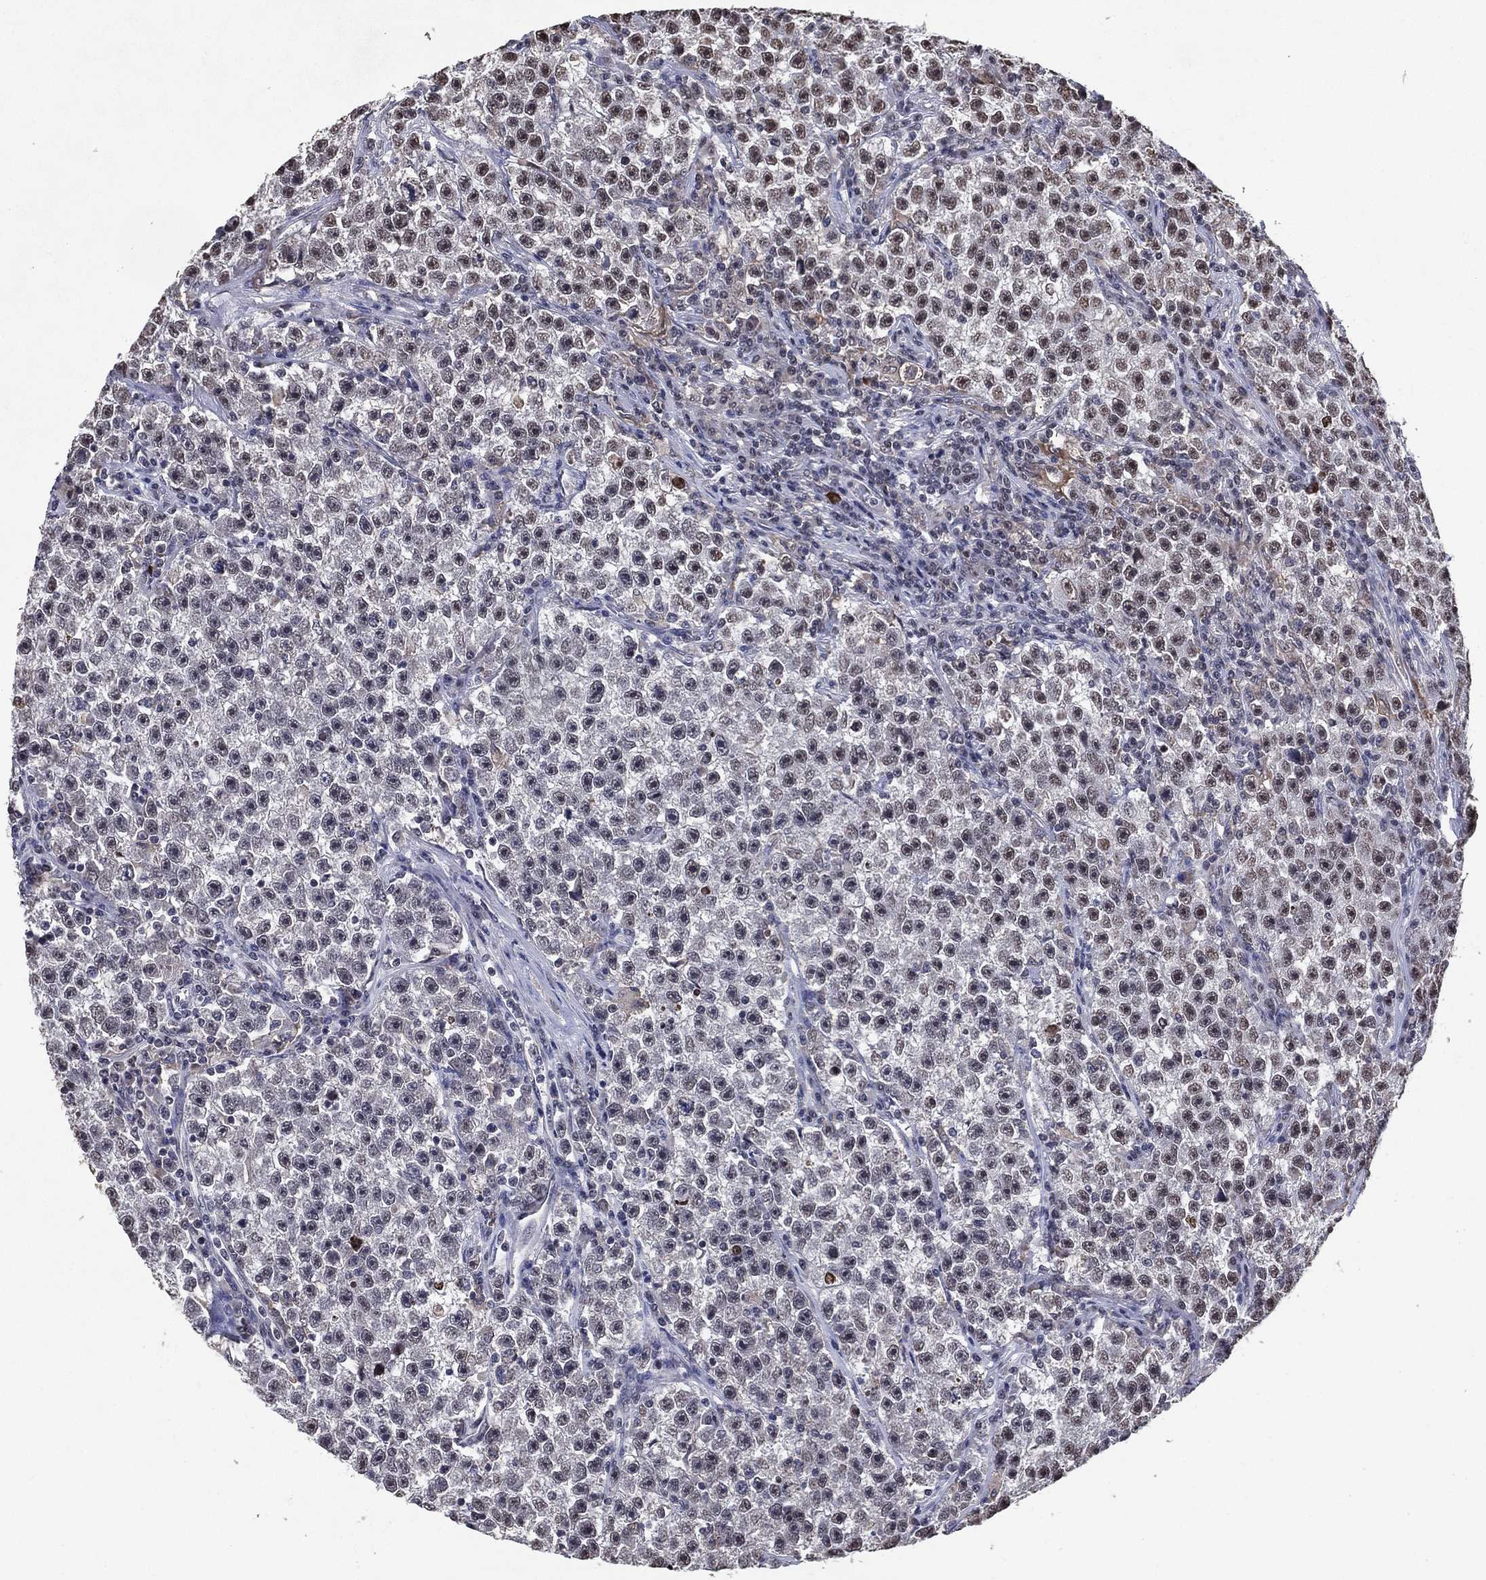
{"staining": {"intensity": "strong", "quantity": "<25%", "location": "nuclear"}, "tissue": "testis cancer", "cell_type": "Tumor cells", "image_type": "cancer", "snomed": [{"axis": "morphology", "description": "Seminoma, NOS"}, {"axis": "topography", "description": "Testis"}], "caption": "Protein analysis of testis cancer (seminoma) tissue demonstrates strong nuclear expression in about <25% of tumor cells. Nuclei are stained in blue.", "gene": "ZBTB42", "patient": {"sex": "male", "age": 22}}